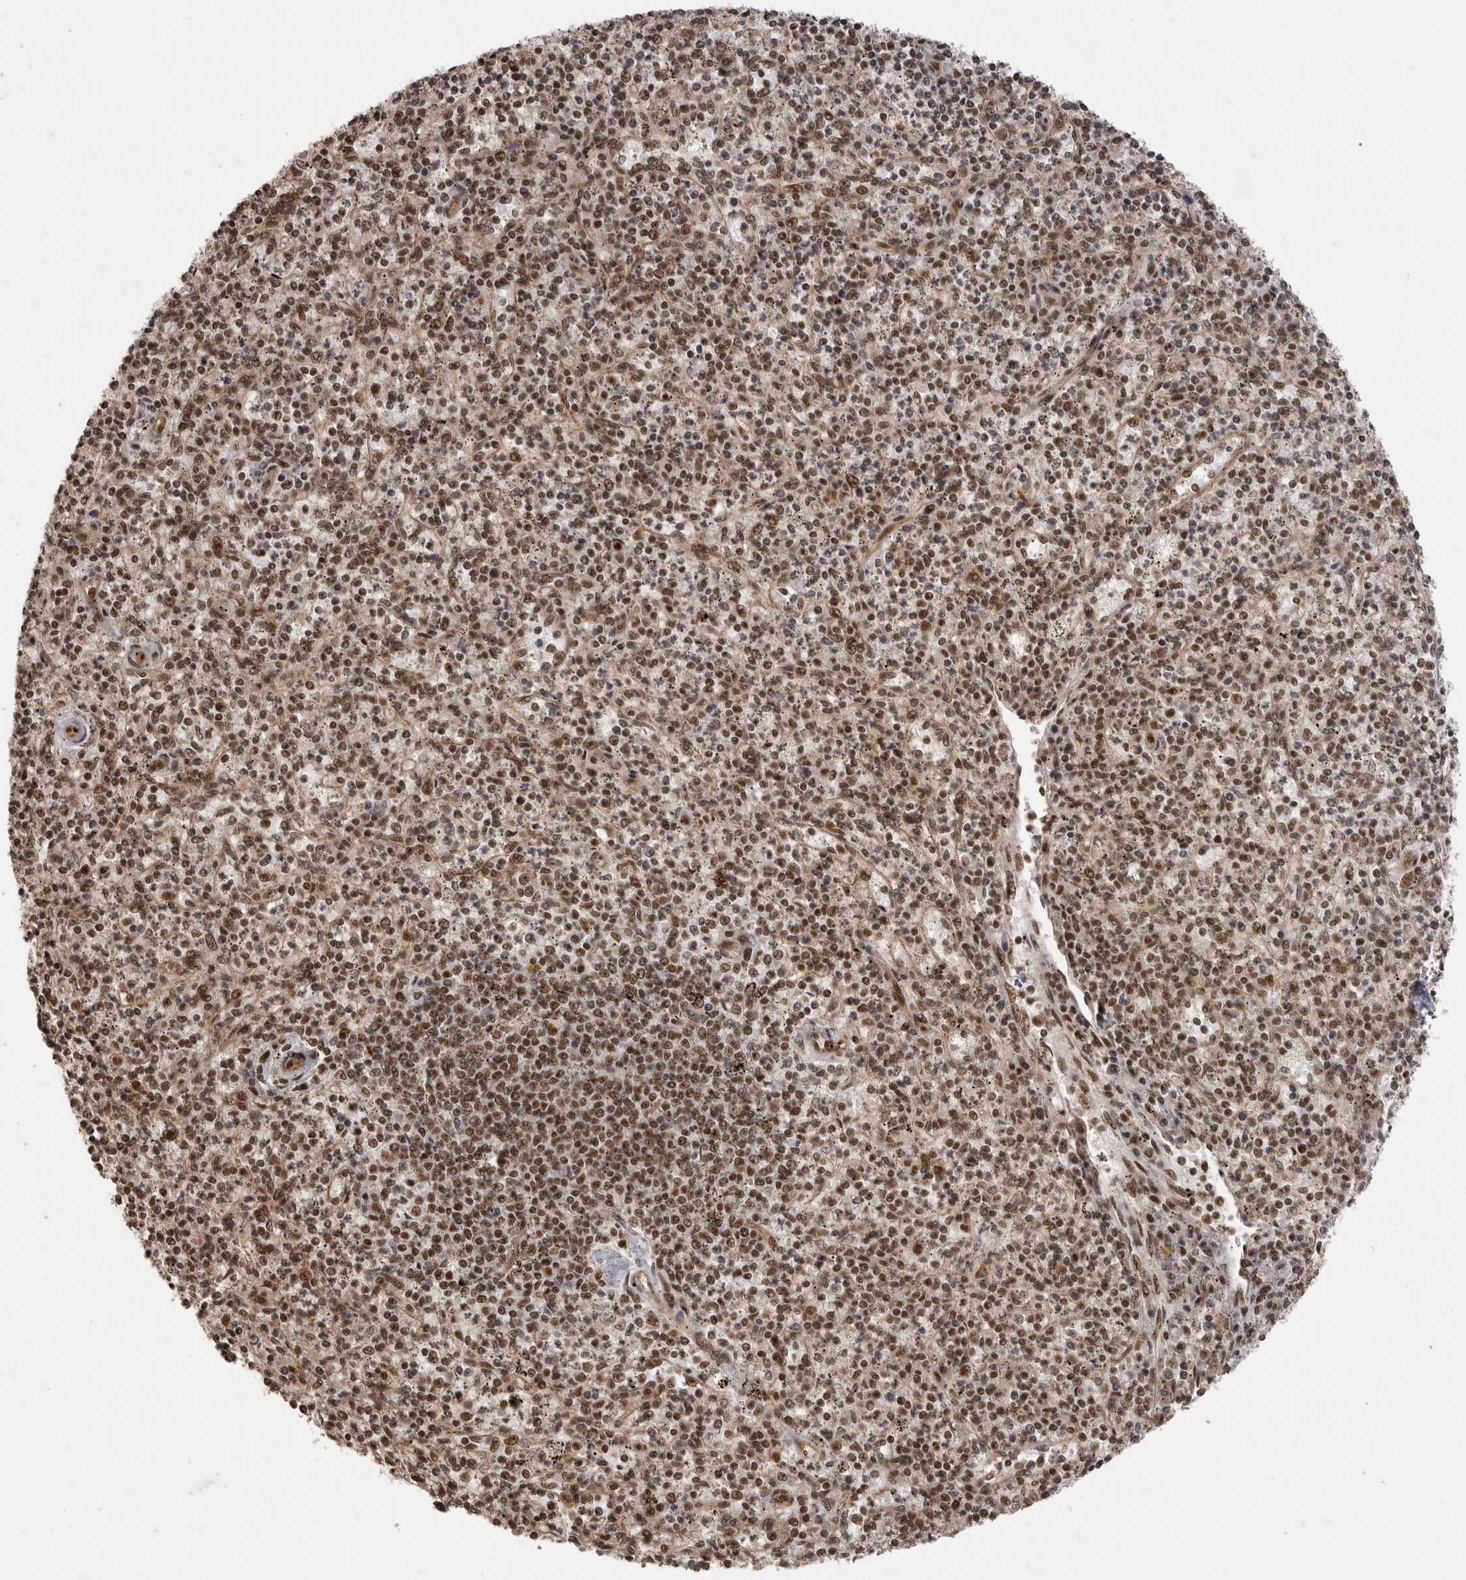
{"staining": {"intensity": "moderate", "quantity": ">75%", "location": "nuclear"}, "tissue": "spleen", "cell_type": "Cells in red pulp", "image_type": "normal", "snomed": [{"axis": "morphology", "description": "Normal tissue, NOS"}, {"axis": "topography", "description": "Spleen"}], "caption": "Immunohistochemistry photomicrograph of unremarkable spleen: spleen stained using immunohistochemistry displays medium levels of moderate protein expression localized specifically in the nuclear of cells in red pulp, appearing as a nuclear brown color.", "gene": "PPP1R8", "patient": {"sex": "male", "age": 72}}